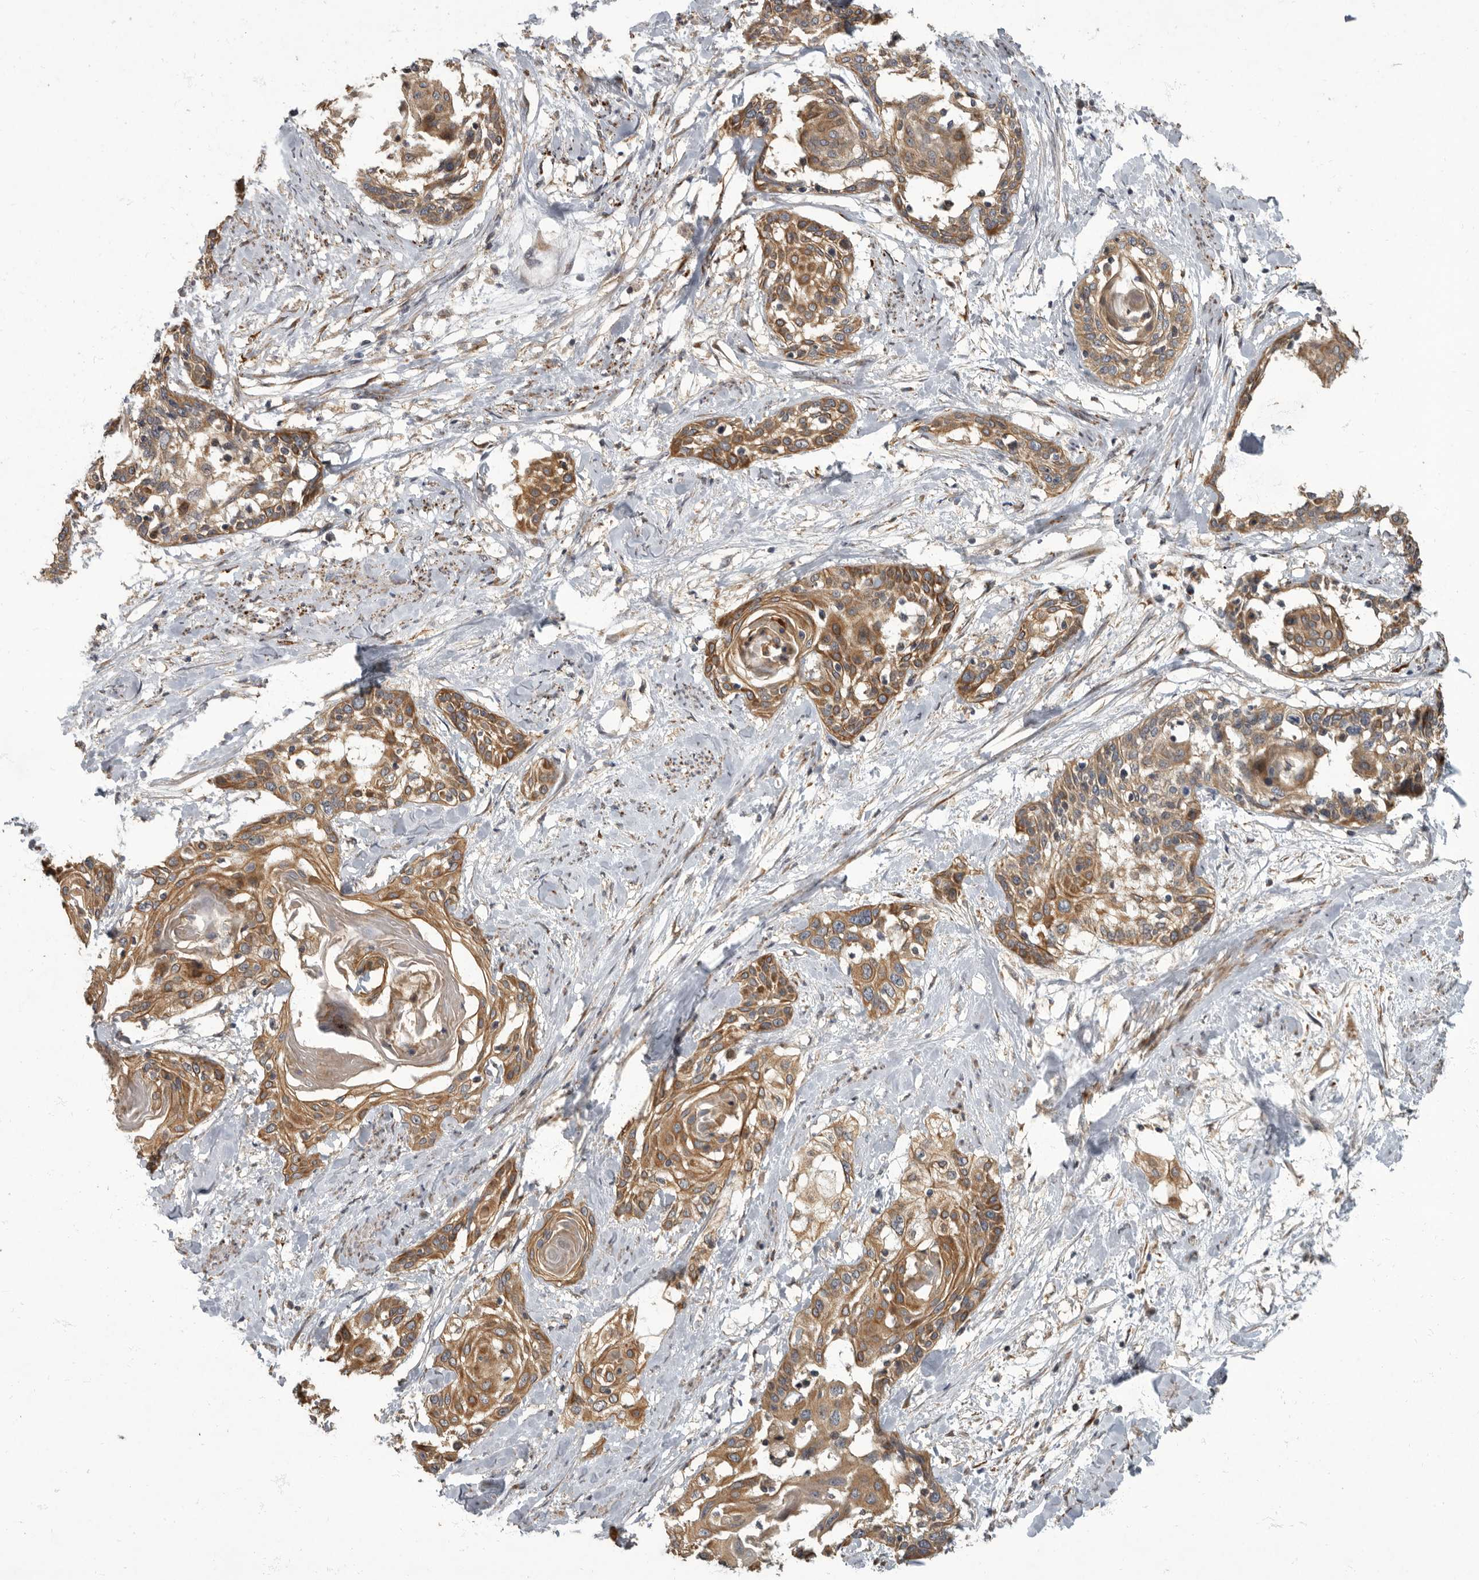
{"staining": {"intensity": "moderate", "quantity": ">75%", "location": "cytoplasmic/membranous"}, "tissue": "cervical cancer", "cell_type": "Tumor cells", "image_type": "cancer", "snomed": [{"axis": "morphology", "description": "Squamous cell carcinoma, NOS"}, {"axis": "topography", "description": "Cervix"}], "caption": "A medium amount of moderate cytoplasmic/membranous expression is identified in approximately >75% of tumor cells in squamous cell carcinoma (cervical) tissue.", "gene": "IQCK", "patient": {"sex": "female", "age": 57}}